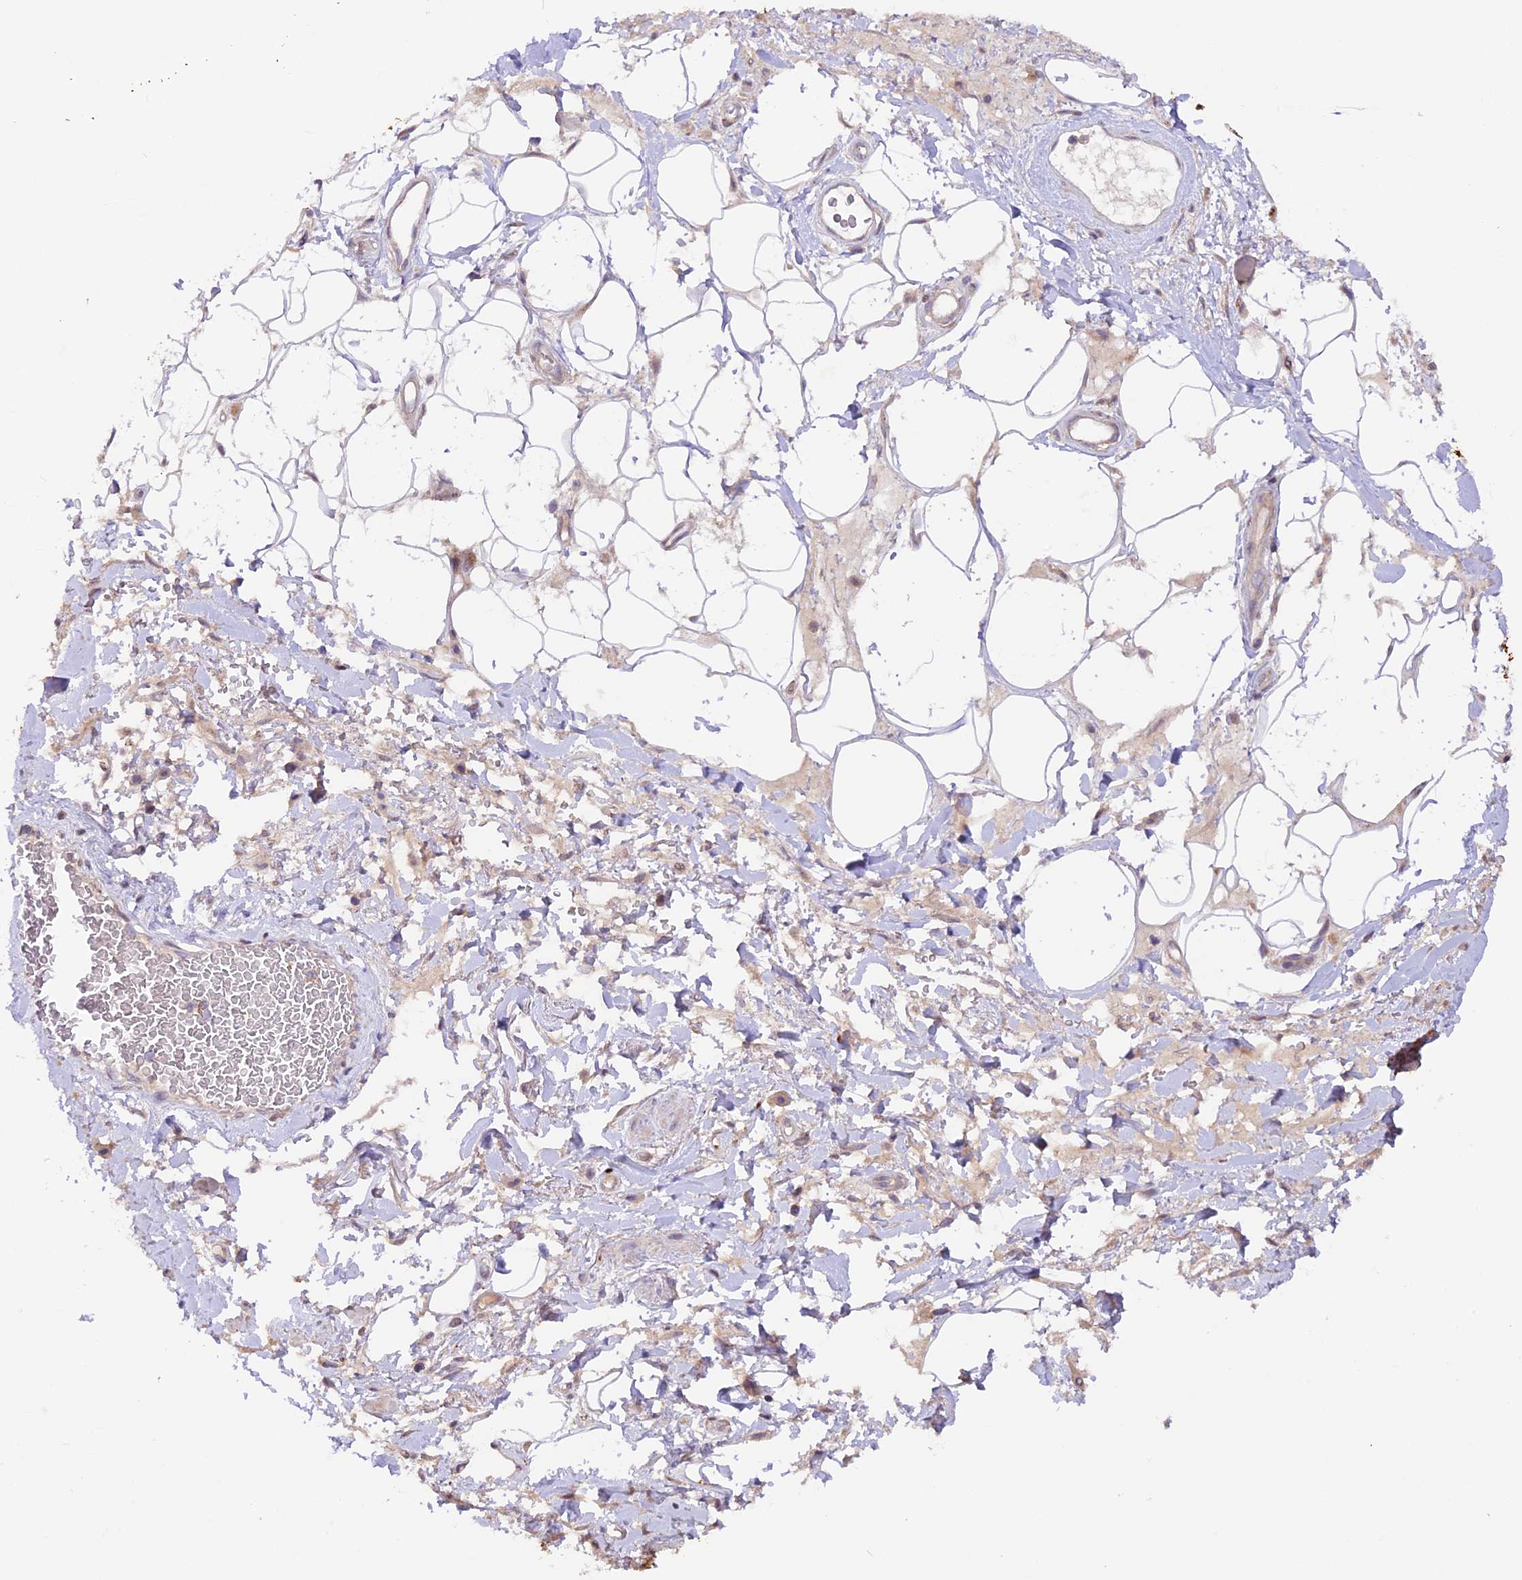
{"staining": {"intensity": "negative", "quantity": "none", "location": "none"}, "tissue": "adipose tissue", "cell_type": "Adipocytes", "image_type": "normal", "snomed": [{"axis": "morphology", "description": "Normal tissue, NOS"}, {"axis": "morphology", "description": "Adenocarcinoma, NOS"}, {"axis": "topography", "description": "Rectum"}, {"axis": "topography", "description": "Vagina"}, {"axis": "topography", "description": "Peripheral nerve tissue"}], "caption": "This is an immunohistochemistry (IHC) micrograph of normal adipose tissue. There is no positivity in adipocytes.", "gene": "NCK2", "patient": {"sex": "female", "age": 71}}